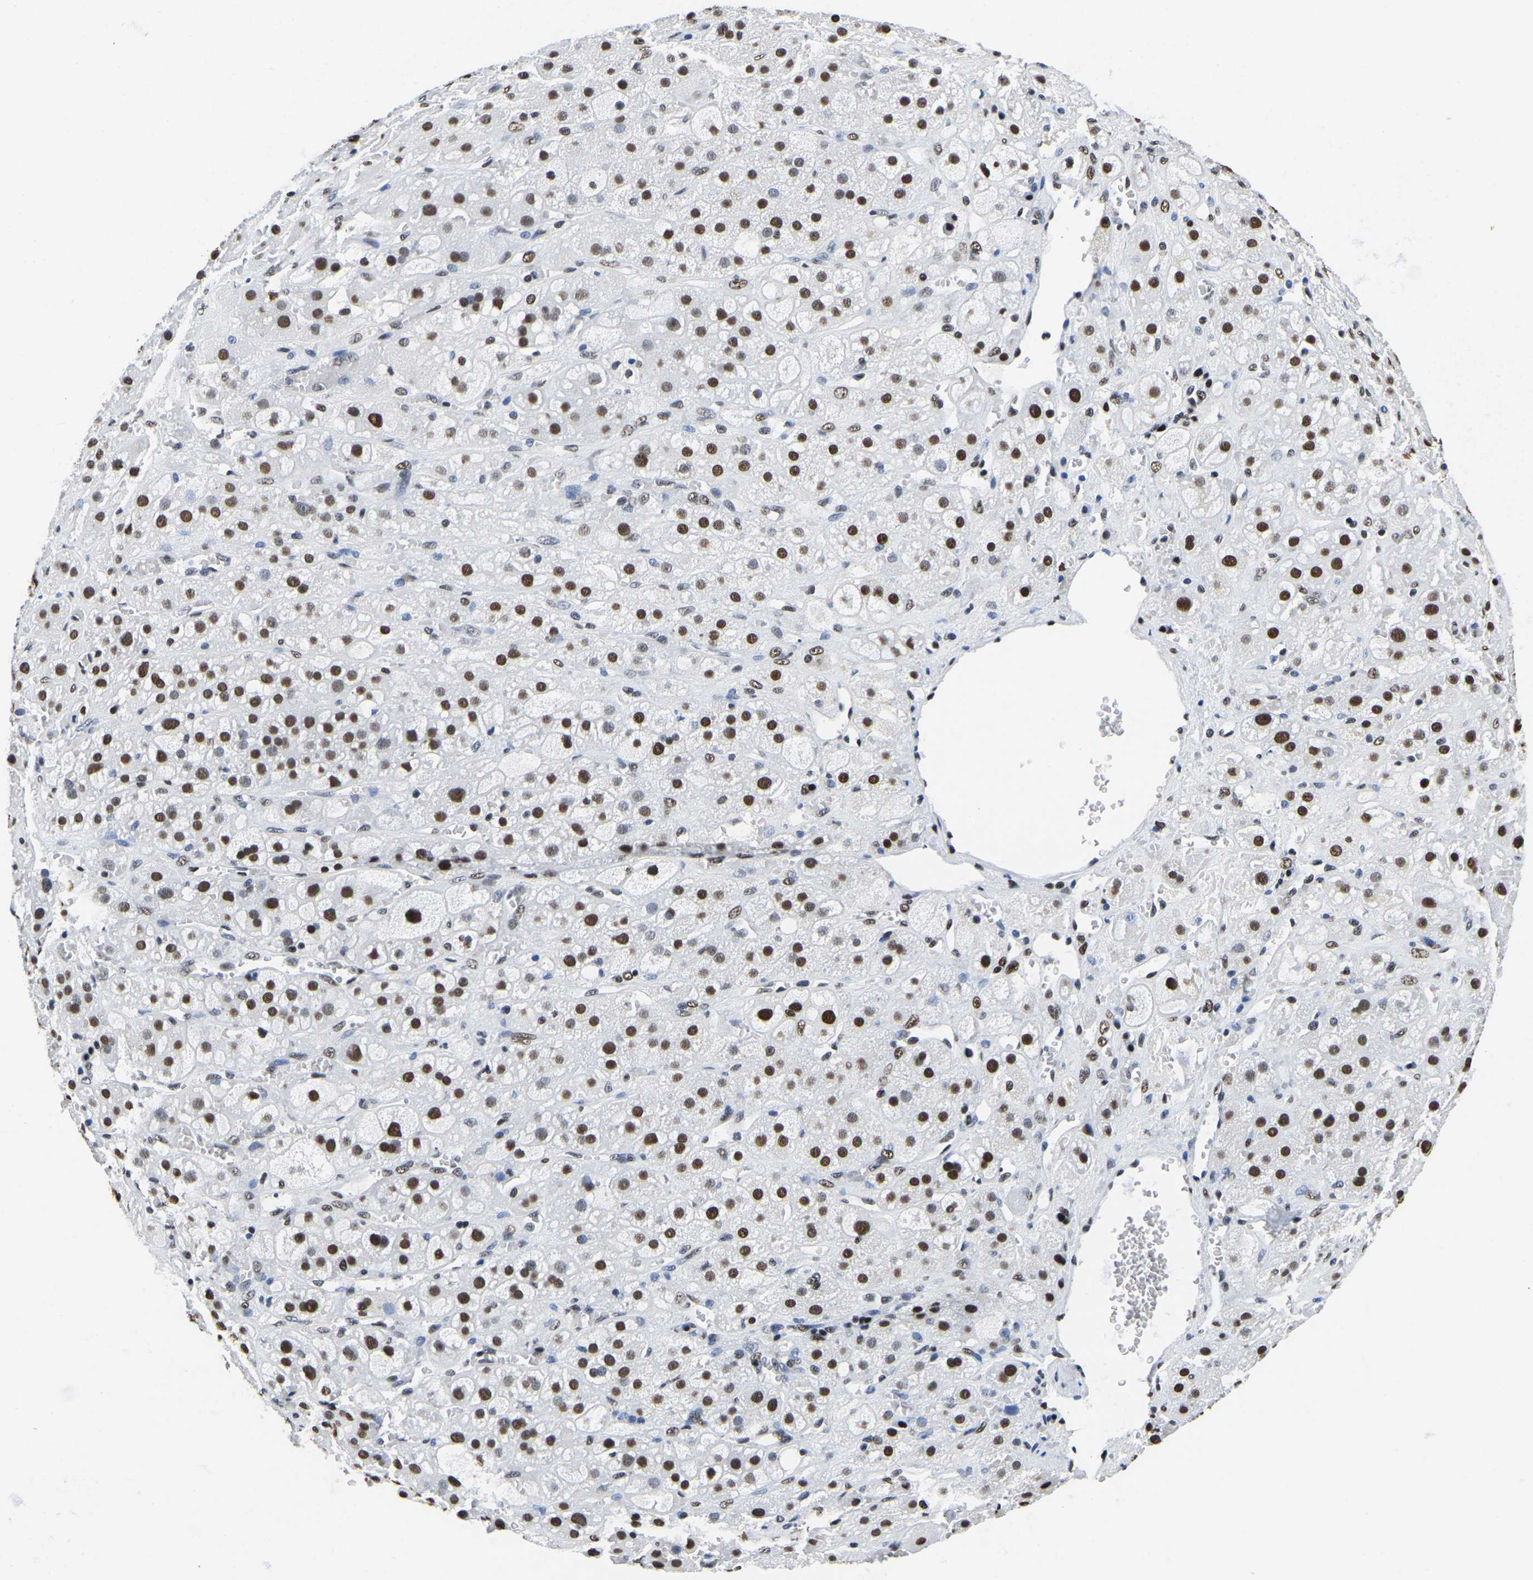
{"staining": {"intensity": "strong", "quantity": ">75%", "location": "nuclear"}, "tissue": "adrenal gland", "cell_type": "Glandular cells", "image_type": "normal", "snomed": [{"axis": "morphology", "description": "Normal tissue, NOS"}, {"axis": "topography", "description": "Adrenal gland"}], "caption": "High-magnification brightfield microscopy of benign adrenal gland stained with DAB (brown) and counterstained with hematoxylin (blue). glandular cells exhibit strong nuclear positivity is identified in approximately>75% of cells.", "gene": "UBA1", "patient": {"sex": "female", "age": 47}}